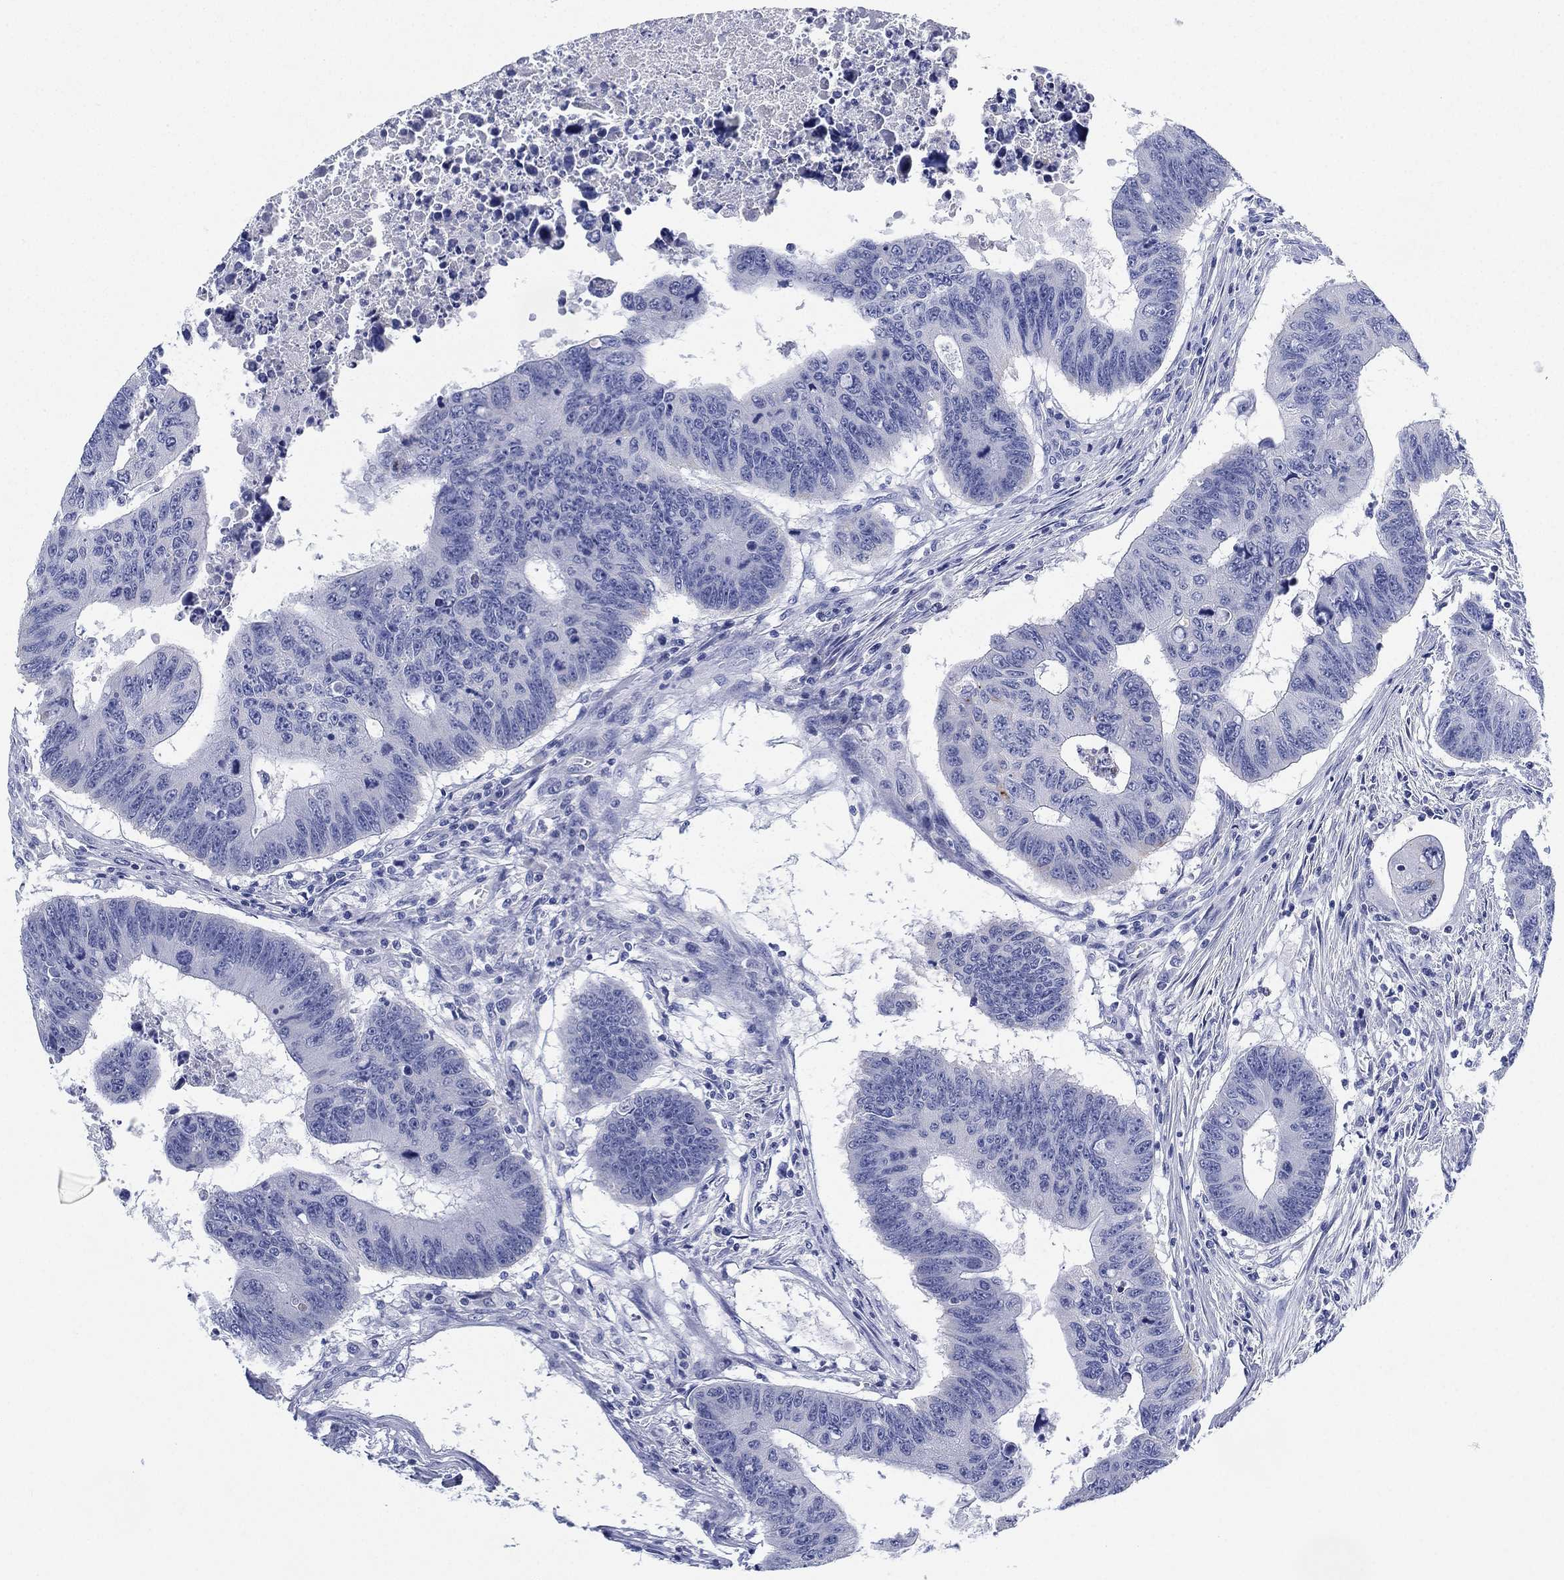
{"staining": {"intensity": "negative", "quantity": "none", "location": "none"}, "tissue": "colorectal cancer", "cell_type": "Tumor cells", "image_type": "cancer", "snomed": [{"axis": "morphology", "description": "Adenocarcinoma, NOS"}, {"axis": "topography", "description": "Rectum"}], "caption": "A micrograph of colorectal cancer (adenocarcinoma) stained for a protein reveals no brown staining in tumor cells.", "gene": "SLC9C2", "patient": {"sex": "female", "age": 85}}